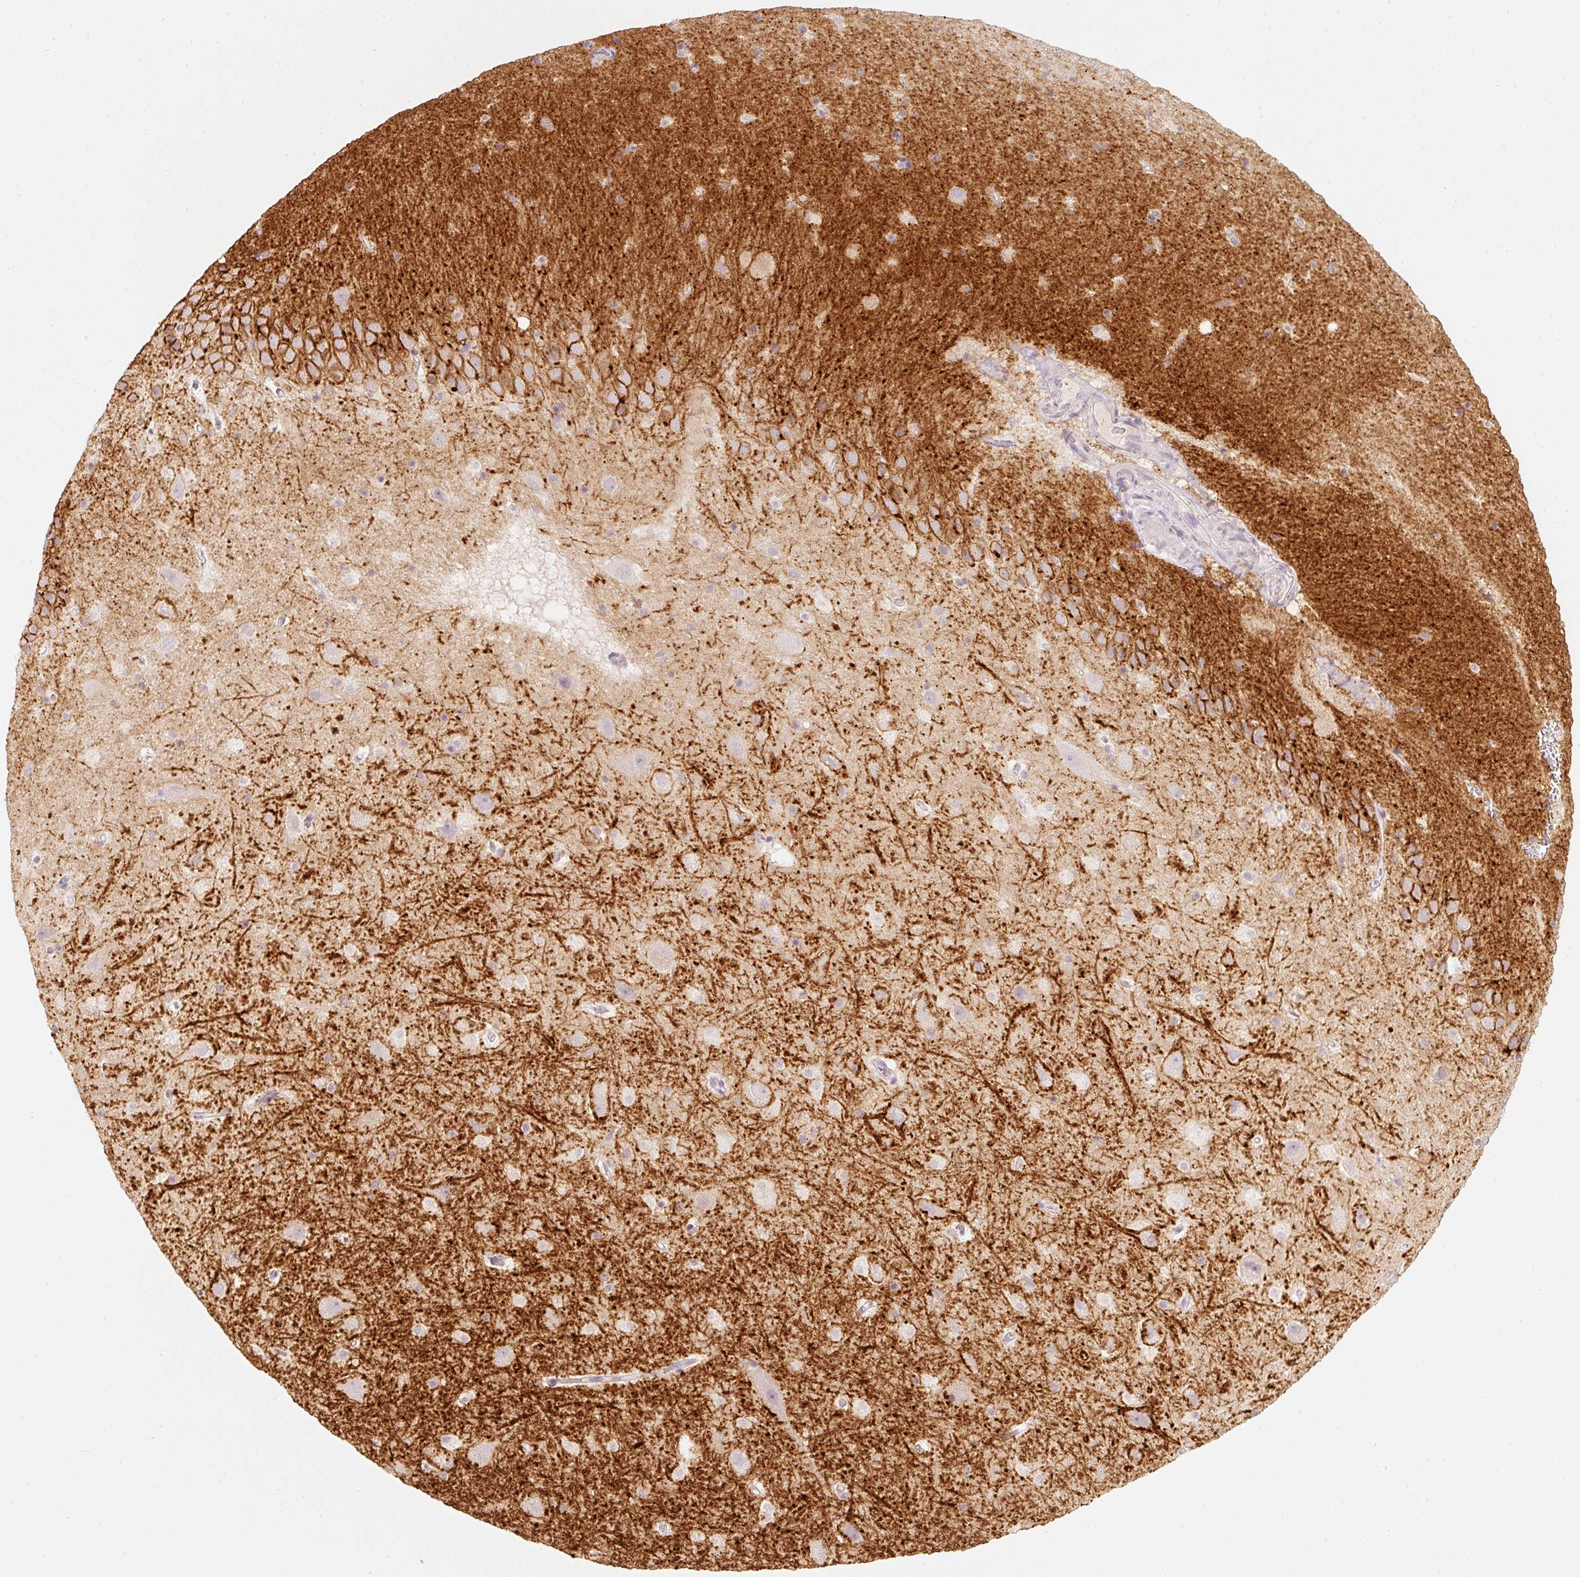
{"staining": {"intensity": "negative", "quantity": "none", "location": "none"}, "tissue": "hippocampus", "cell_type": "Glial cells", "image_type": "normal", "snomed": [{"axis": "morphology", "description": "Normal tissue, NOS"}, {"axis": "topography", "description": "Hippocampus"}], "caption": "A photomicrograph of hippocampus stained for a protein demonstrates no brown staining in glial cells. (DAB (3,3'-diaminobenzidine) immunohistochemistry visualized using brightfield microscopy, high magnification).", "gene": "STEAP1", "patient": {"sex": "male", "age": 37}}